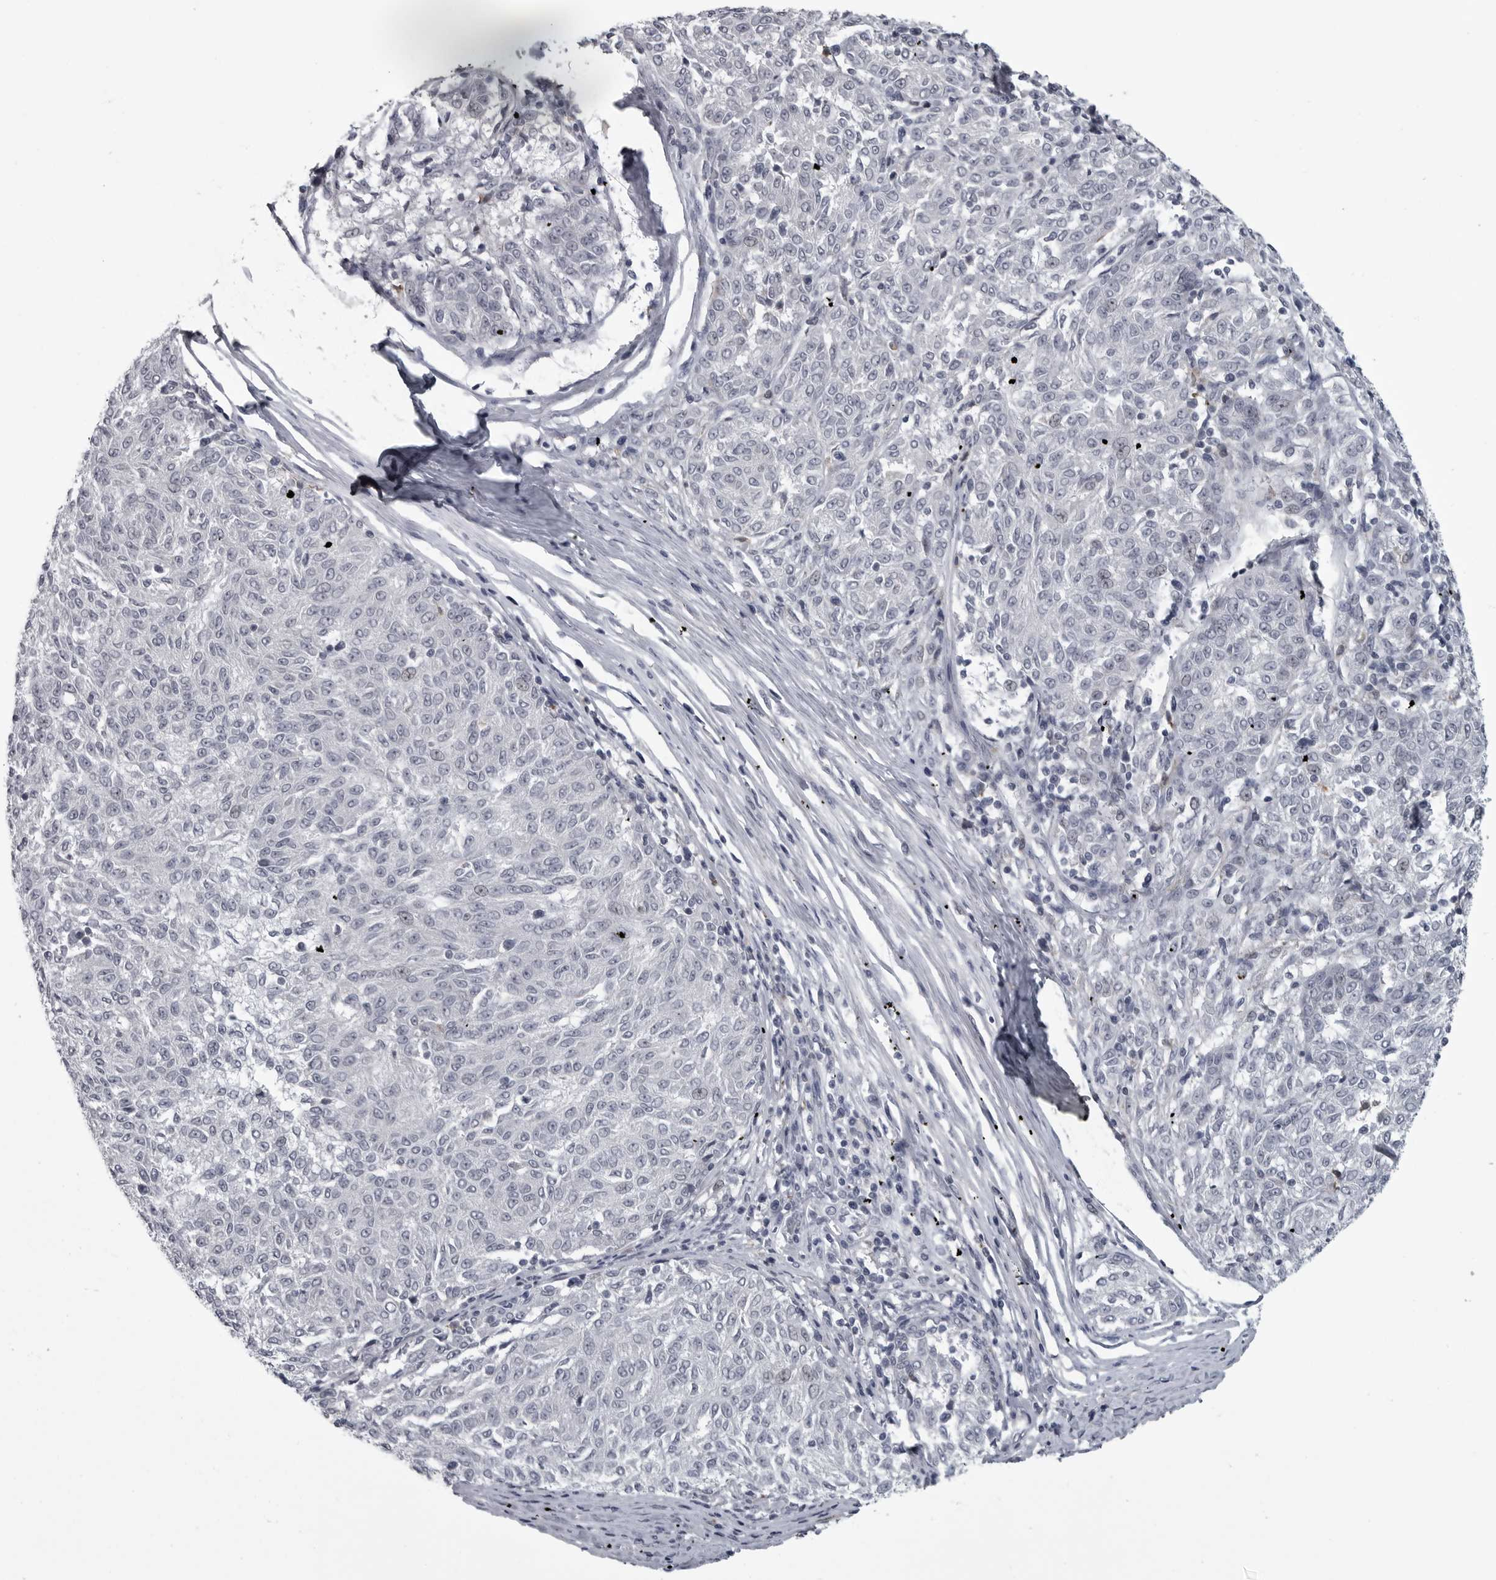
{"staining": {"intensity": "negative", "quantity": "none", "location": "none"}, "tissue": "melanoma", "cell_type": "Tumor cells", "image_type": "cancer", "snomed": [{"axis": "morphology", "description": "Malignant melanoma, NOS"}, {"axis": "topography", "description": "Skin"}], "caption": "Immunohistochemical staining of malignant melanoma shows no significant expression in tumor cells.", "gene": "LYSMD1", "patient": {"sex": "female", "age": 72}}